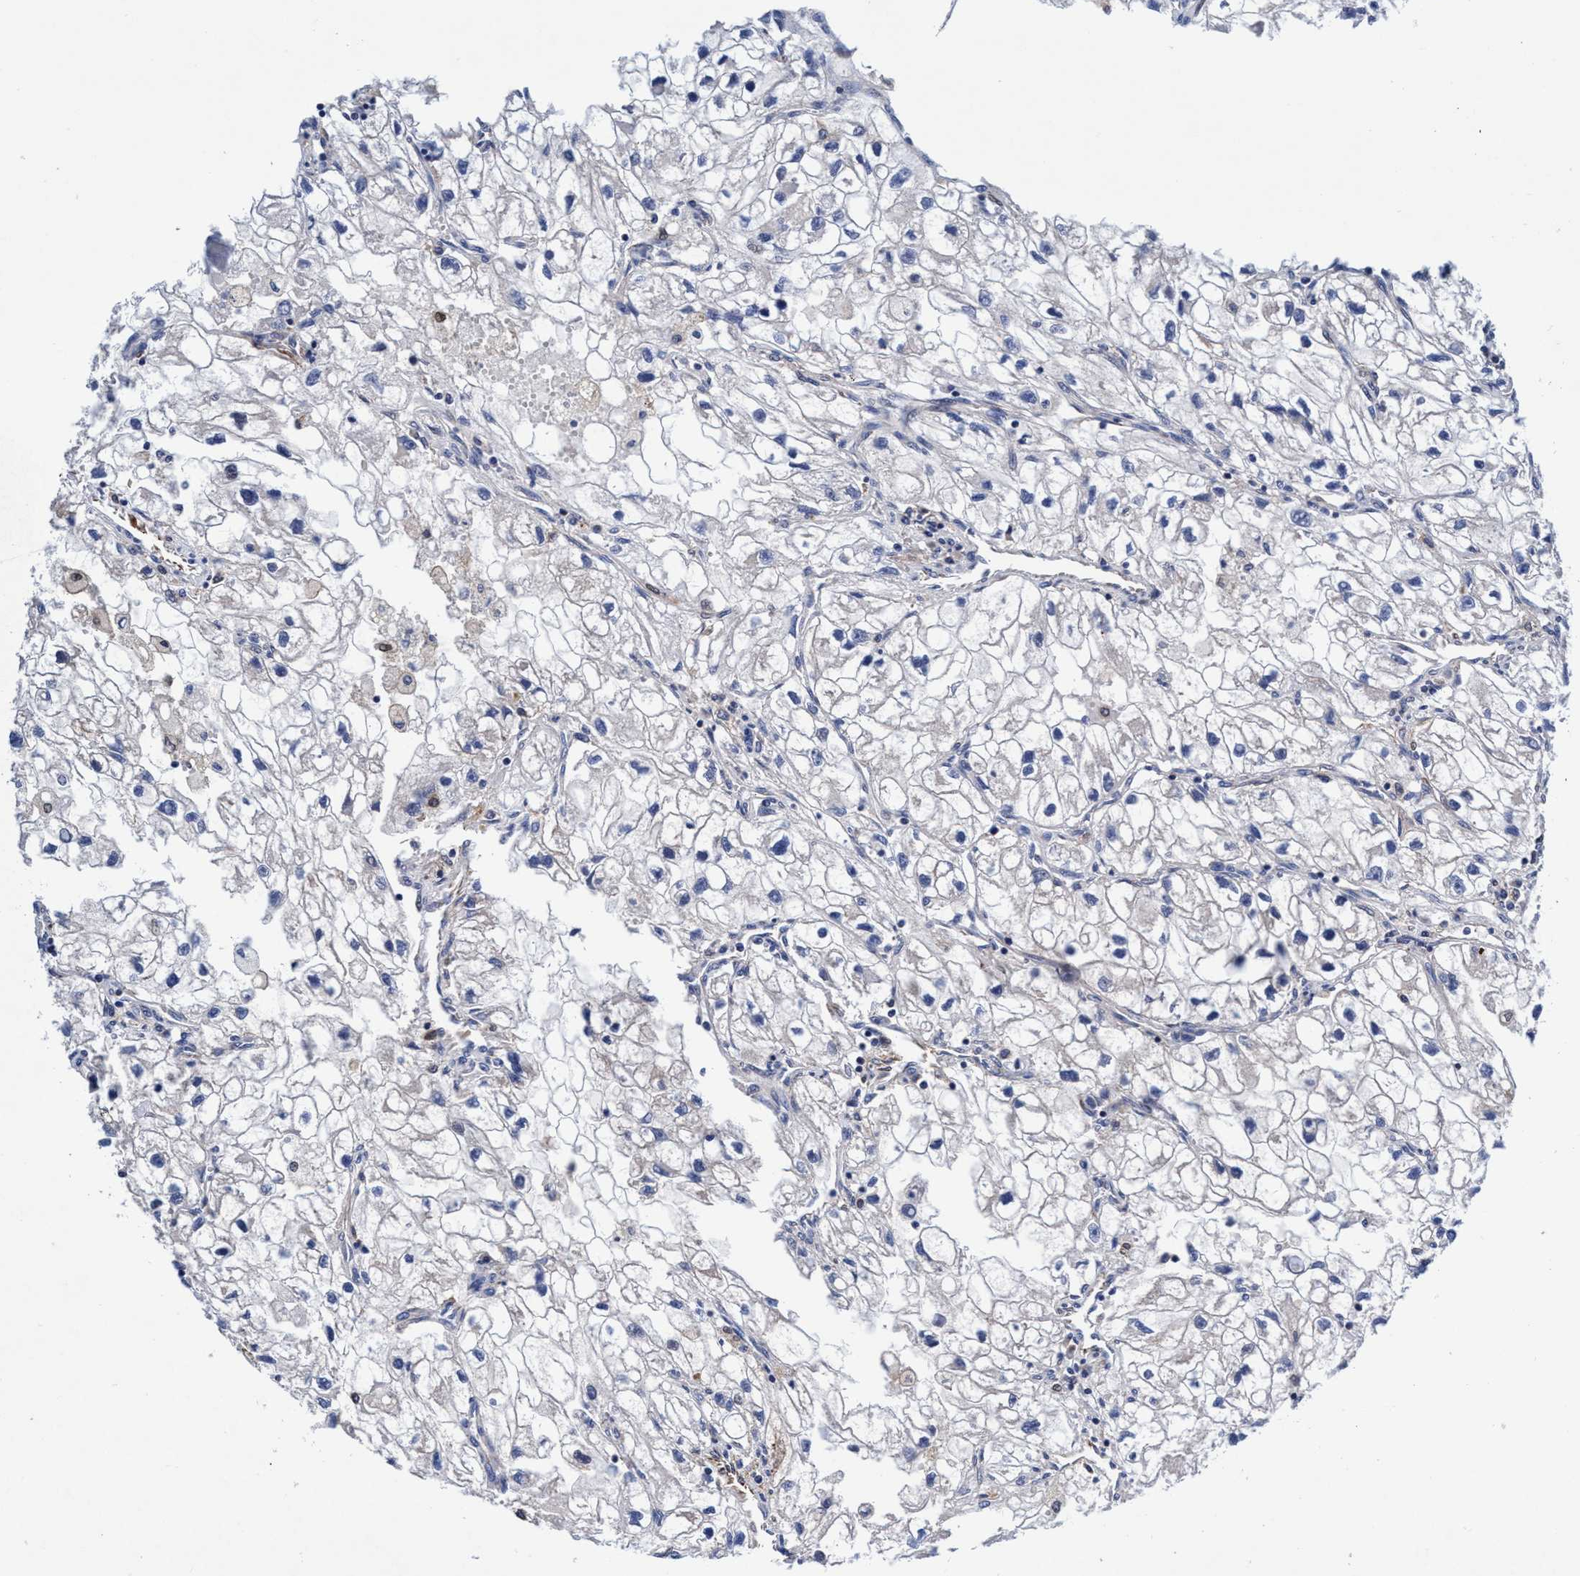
{"staining": {"intensity": "negative", "quantity": "none", "location": "none"}, "tissue": "renal cancer", "cell_type": "Tumor cells", "image_type": "cancer", "snomed": [{"axis": "morphology", "description": "Adenocarcinoma, NOS"}, {"axis": "topography", "description": "Kidney"}], "caption": "There is no significant positivity in tumor cells of renal cancer.", "gene": "UBALD2", "patient": {"sex": "female", "age": 70}}